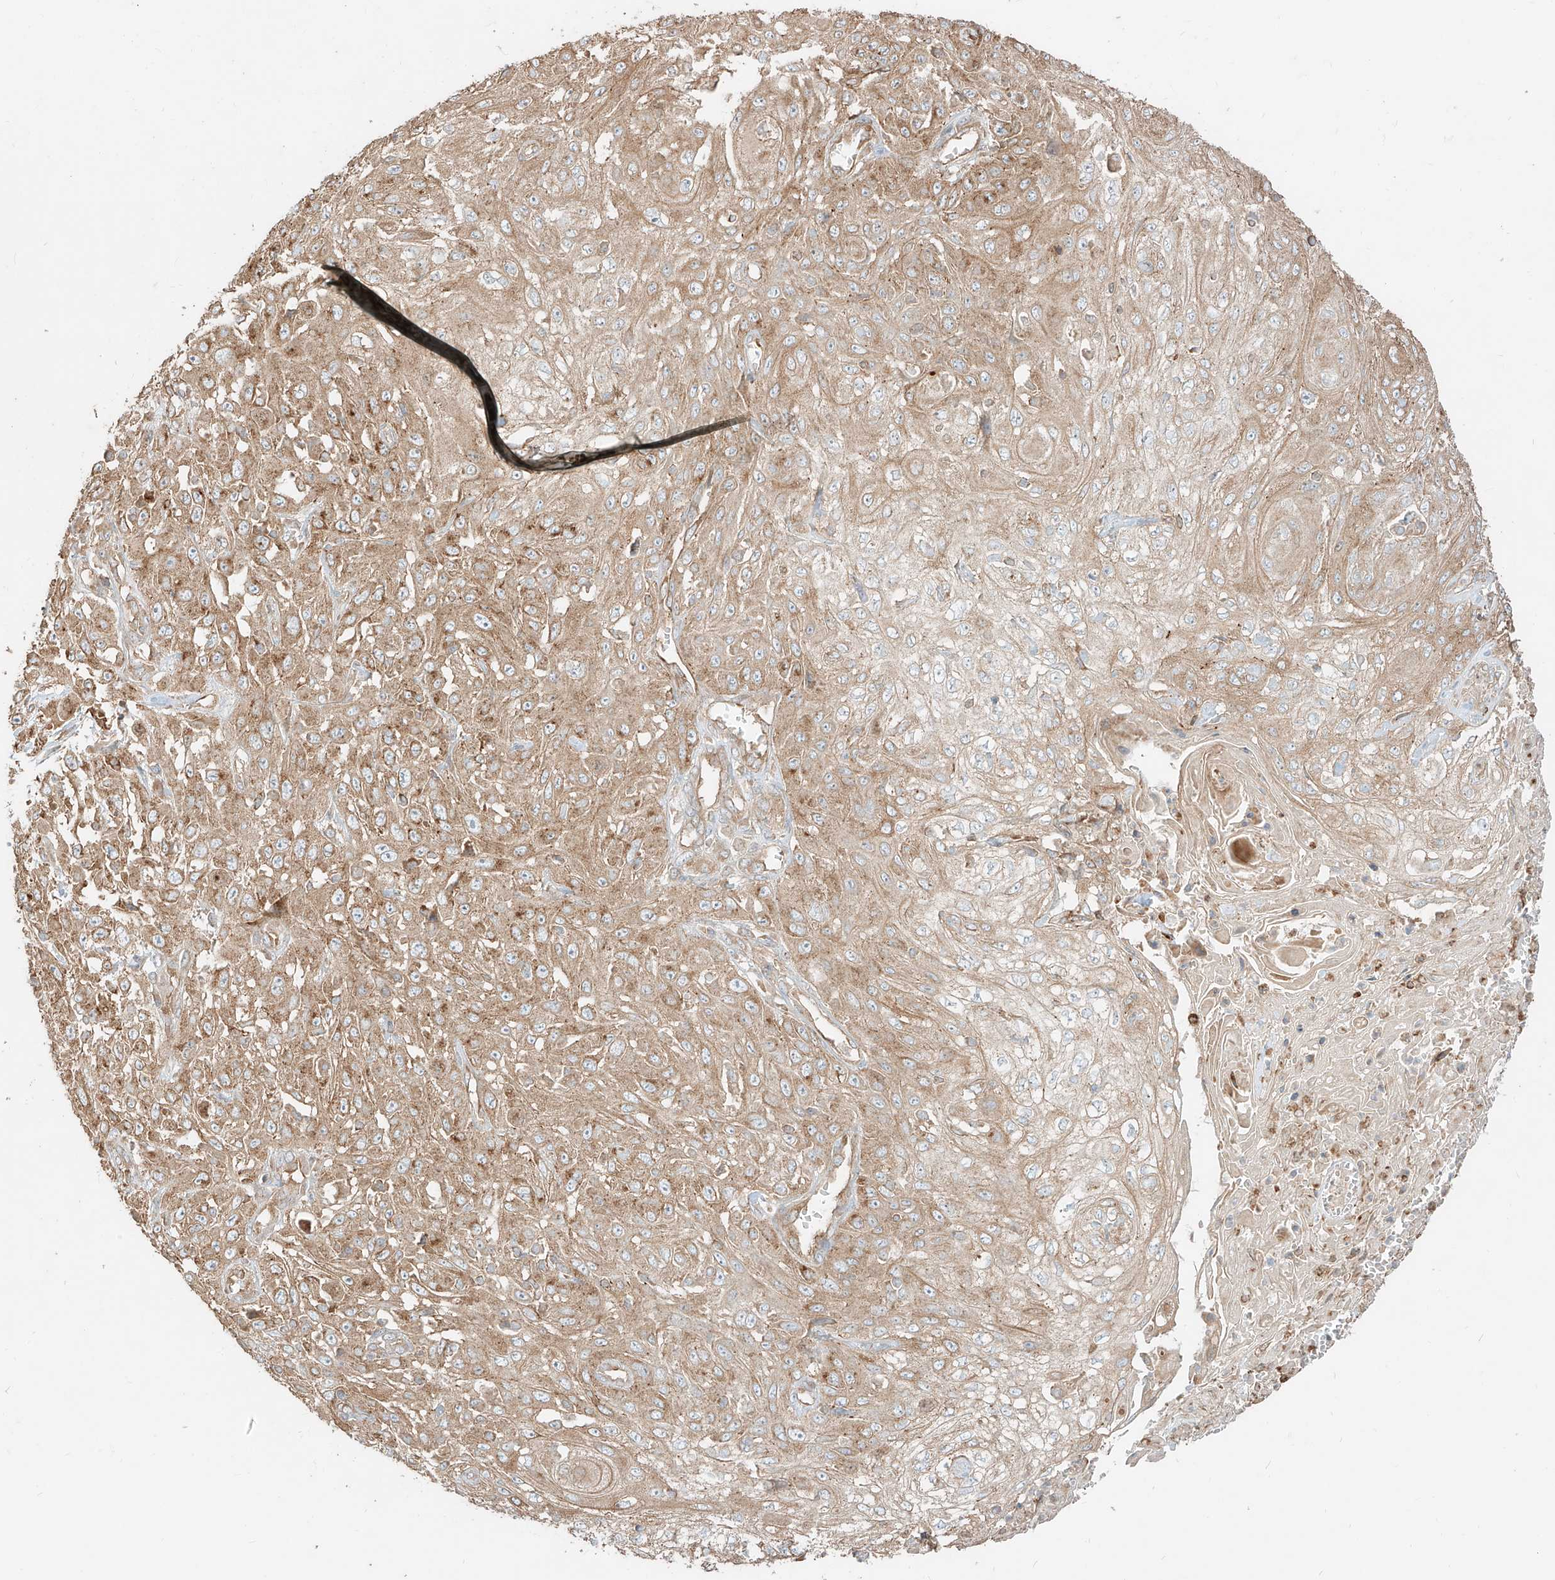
{"staining": {"intensity": "moderate", "quantity": "25%-75%", "location": "cytoplasmic/membranous"}, "tissue": "skin cancer", "cell_type": "Tumor cells", "image_type": "cancer", "snomed": [{"axis": "morphology", "description": "Squamous cell carcinoma, NOS"}, {"axis": "morphology", "description": "Squamous cell carcinoma, metastatic, NOS"}, {"axis": "topography", "description": "Skin"}, {"axis": "topography", "description": "Lymph node"}], "caption": "High-power microscopy captured an immunohistochemistry image of skin cancer, revealing moderate cytoplasmic/membranous expression in approximately 25%-75% of tumor cells.", "gene": "CCDC115", "patient": {"sex": "male", "age": 75}}